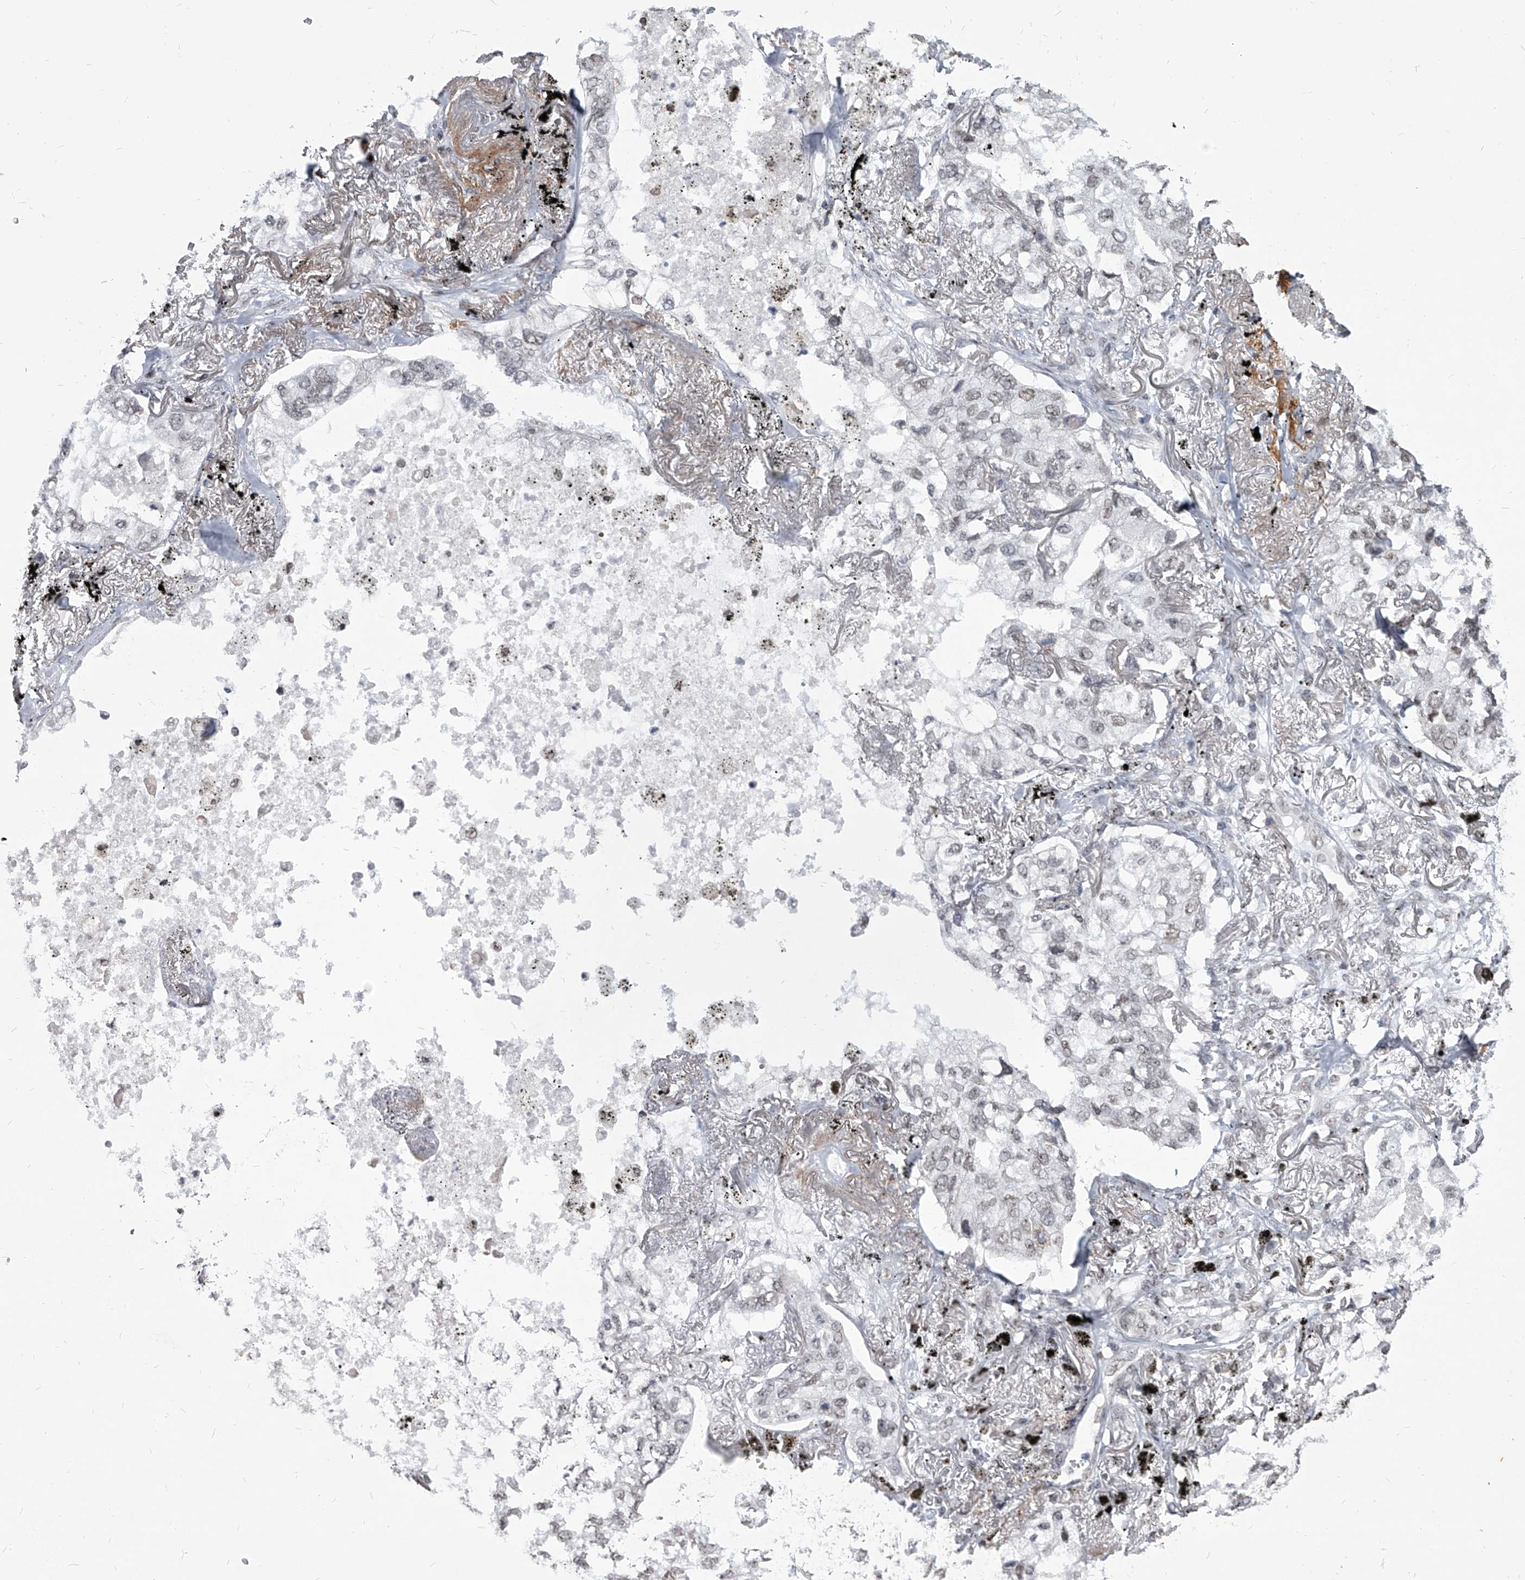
{"staining": {"intensity": "weak", "quantity": "<25%", "location": "nuclear"}, "tissue": "lung cancer", "cell_type": "Tumor cells", "image_type": "cancer", "snomed": [{"axis": "morphology", "description": "Adenocarcinoma, NOS"}, {"axis": "topography", "description": "Lung"}], "caption": "This is a histopathology image of immunohistochemistry staining of adenocarcinoma (lung), which shows no staining in tumor cells. Brightfield microscopy of immunohistochemistry (IHC) stained with DAB (3,3'-diaminobenzidine) (brown) and hematoxylin (blue), captured at high magnification.", "gene": "PPIL4", "patient": {"sex": "male", "age": 65}}